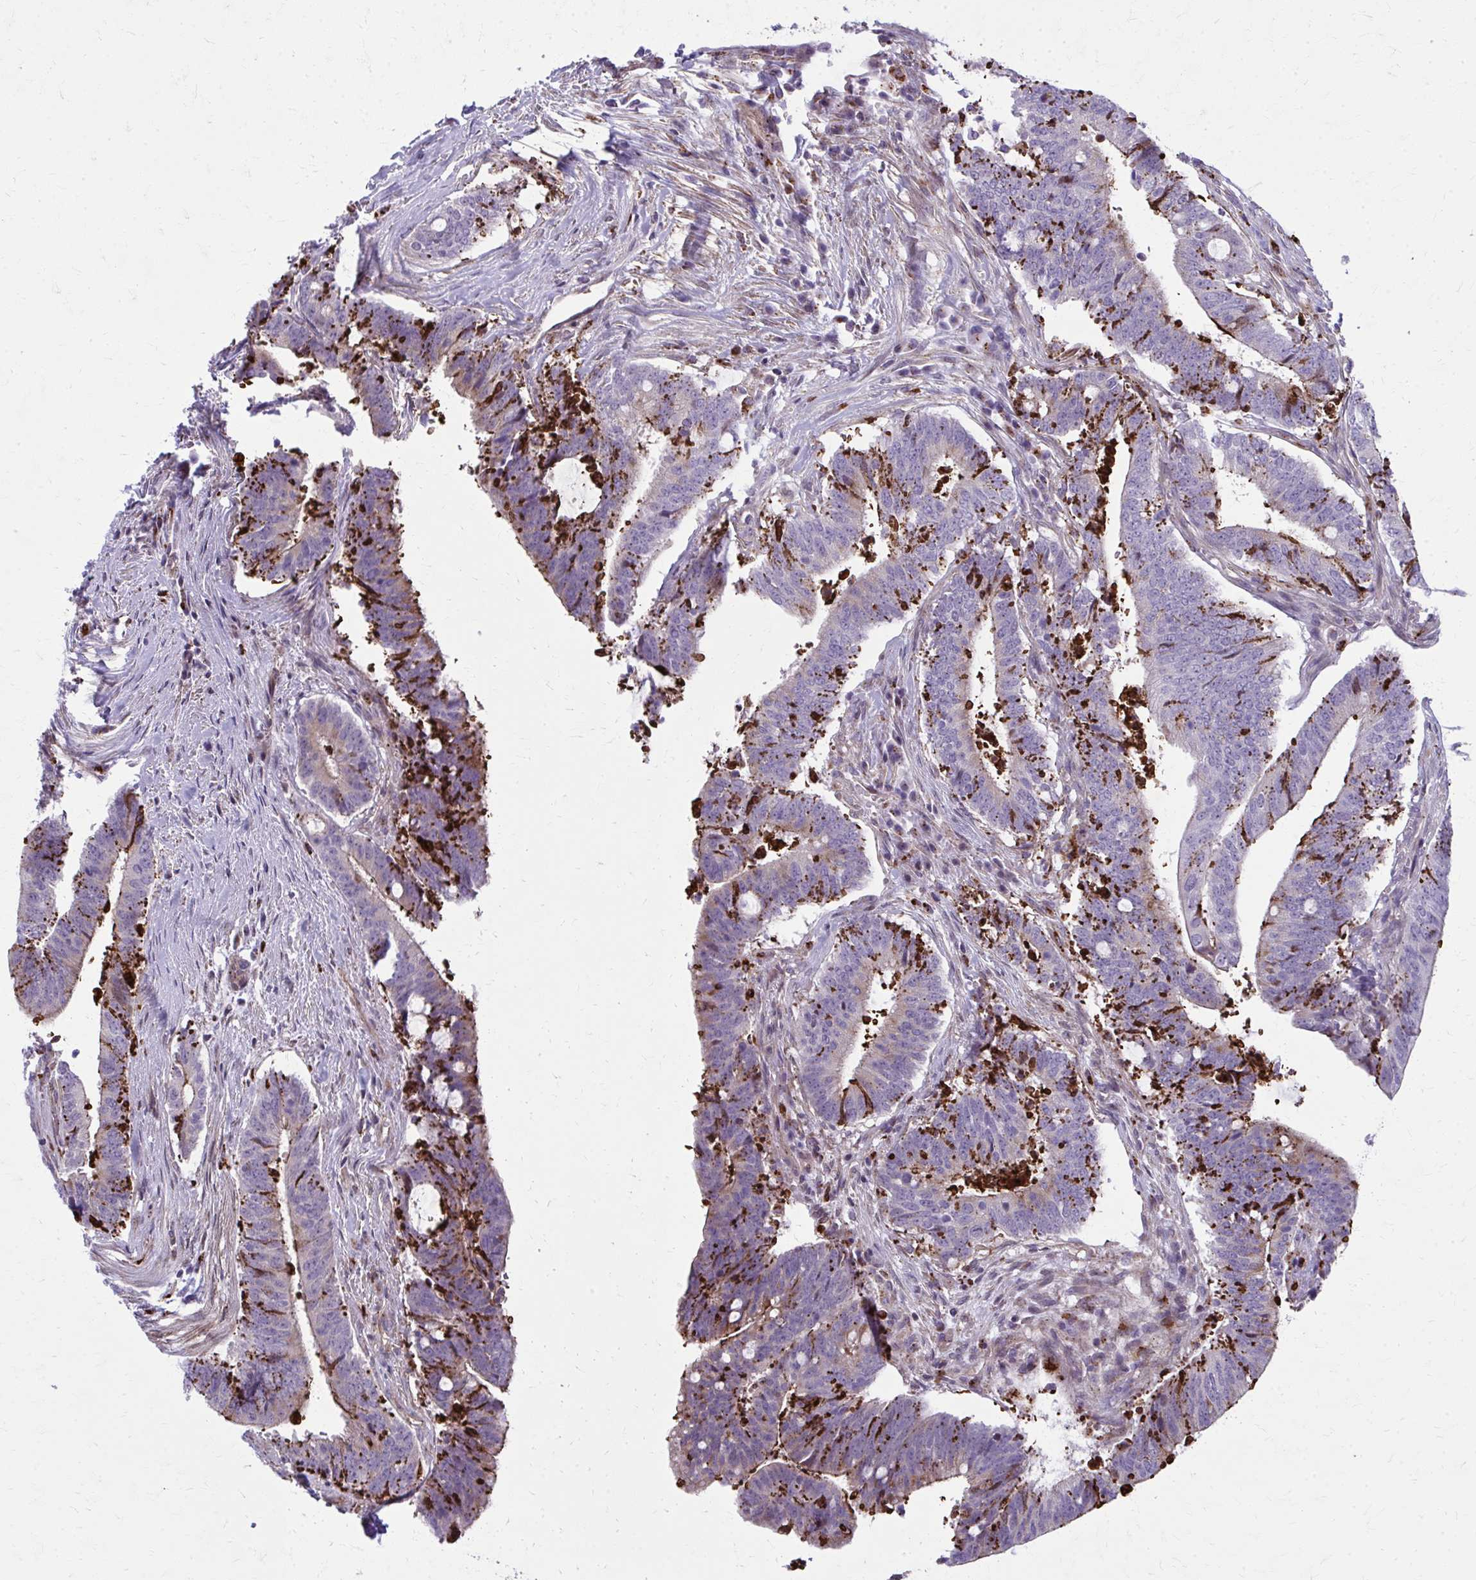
{"staining": {"intensity": "moderate", "quantity": "<25%", "location": "cytoplasmic/membranous"}, "tissue": "colorectal cancer", "cell_type": "Tumor cells", "image_type": "cancer", "snomed": [{"axis": "morphology", "description": "Adenocarcinoma, NOS"}, {"axis": "topography", "description": "Colon"}], "caption": "Tumor cells reveal low levels of moderate cytoplasmic/membranous staining in about <25% of cells in human colorectal cancer. Using DAB (brown) and hematoxylin (blue) stains, captured at high magnification using brightfield microscopy.", "gene": "LRRC4B", "patient": {"sex": "female", "age": 43}}